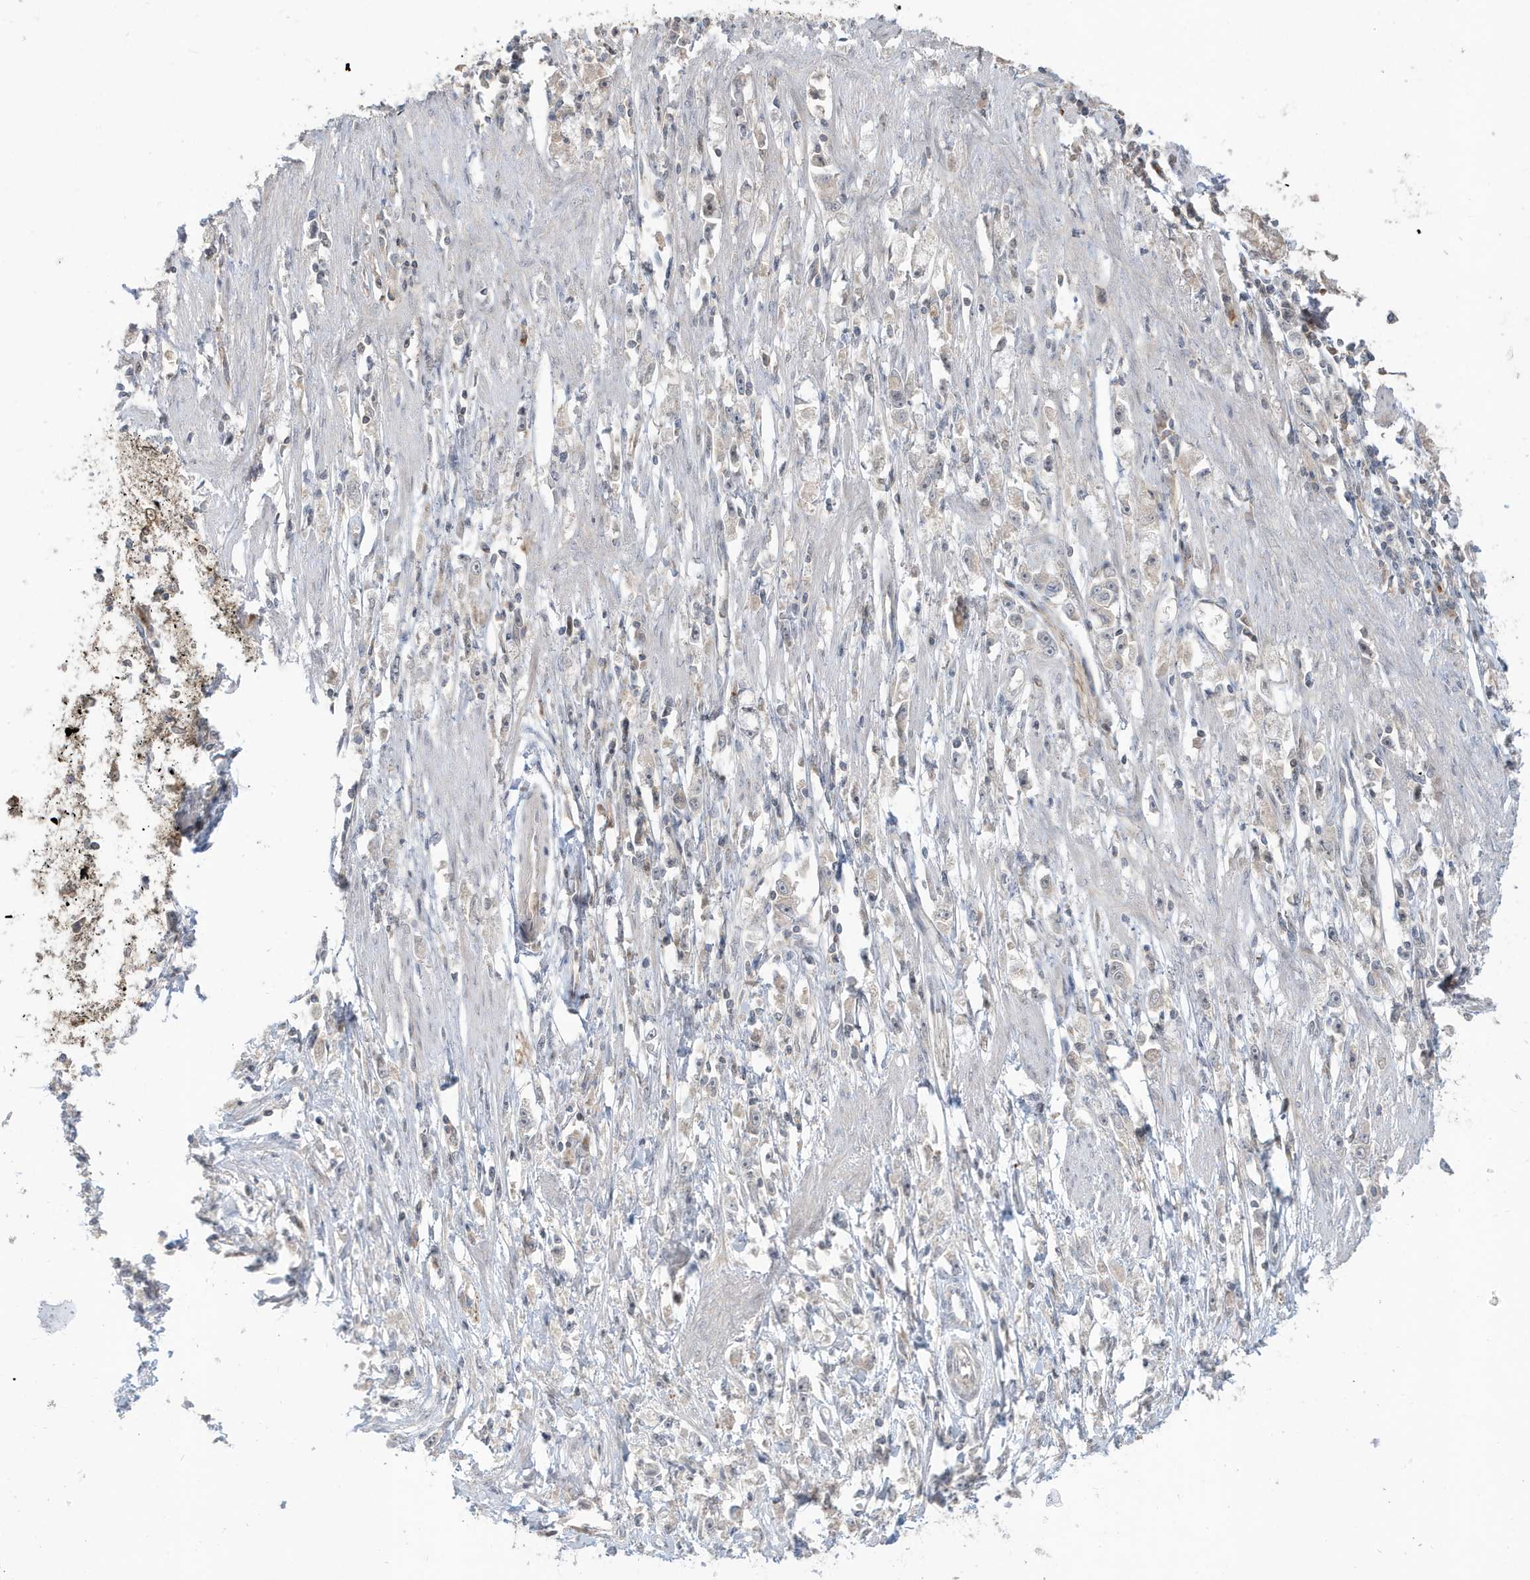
{"staining": {"intensity": "negative", "quantity": "none", "location": "none"}, "tissue": "stomach cancer", "cell_type": "Tumor cells", "image_type": "cancer", "snomed": [{"axis": "morphology", "description": "Adenocarcinoma, NOS"}, {"axis": "topography", "description": "Stomach"}], "caption": "The image exhibits no significant positivity in tumor cells of stomach adenocarcinoma. (Brightfield microscopy of DAB (3,3'-diaminobenzidine) IHC at high magnification).", "gene": "PRRT3", "patient": {"sex": "female", "age": 59}}